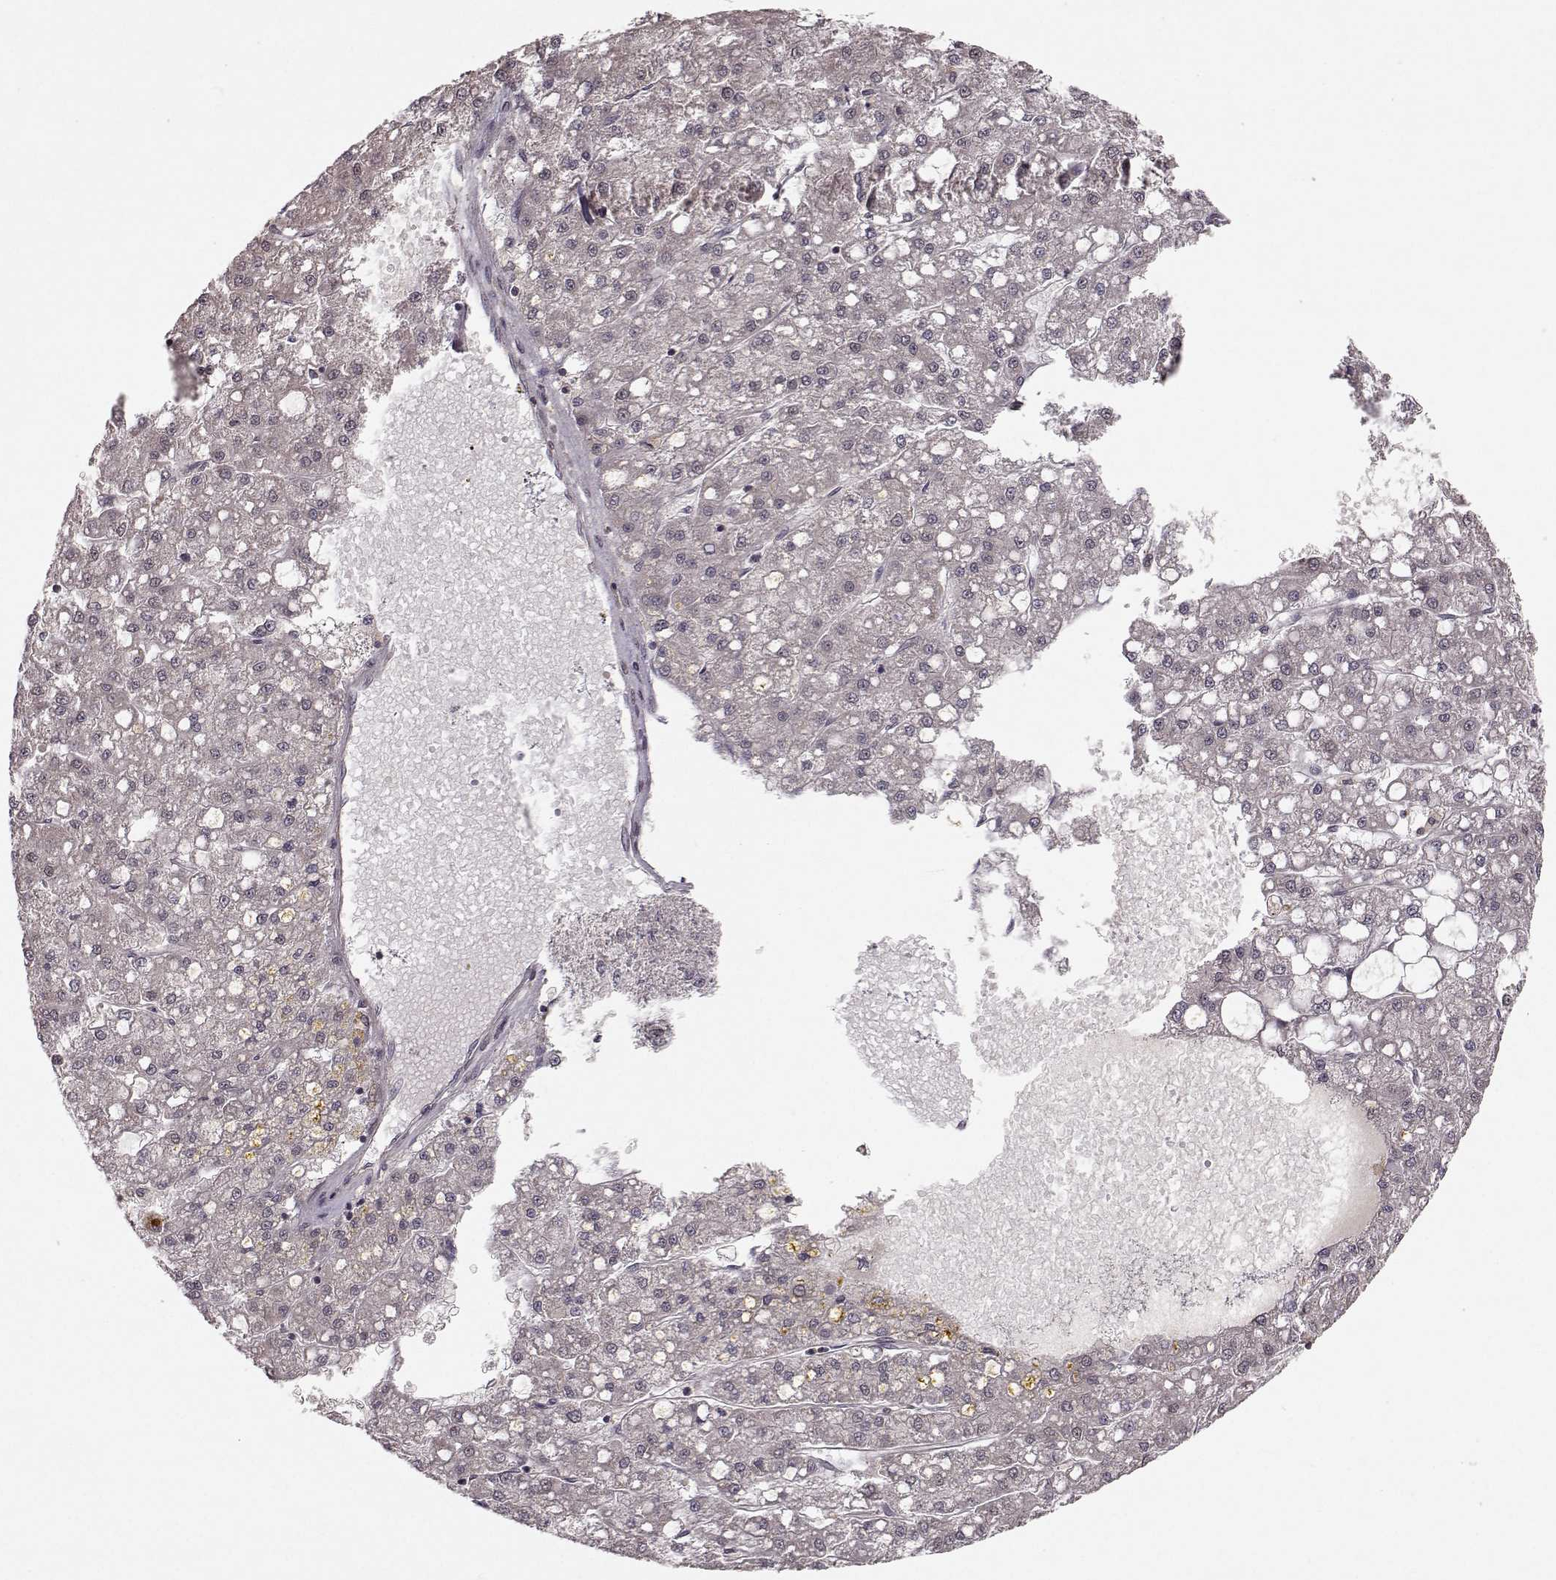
{"staining": {"intensity": "negative", "quantity": "none", "location": "none"}, "tissue": "liver cancer", "cell_type": "Tumor cells", "image_type": "cancer", "snomed": [{"axis": "morphology", "description": "Carcinoma, Hepatocellular, NOS"}, {"axis": "topography", "description": "Liver"}], "caption": "Immunohistochemistry histopathology image of neoplastic tissue: human liver cancer (hepatocellular carcinoma) stained with DAB (3,3'-diaminobenzidine) shows no significant protein expression in tumor cells.", "gene": "PLEKHG3", "patient": {"sex": "male", "age": 67}}